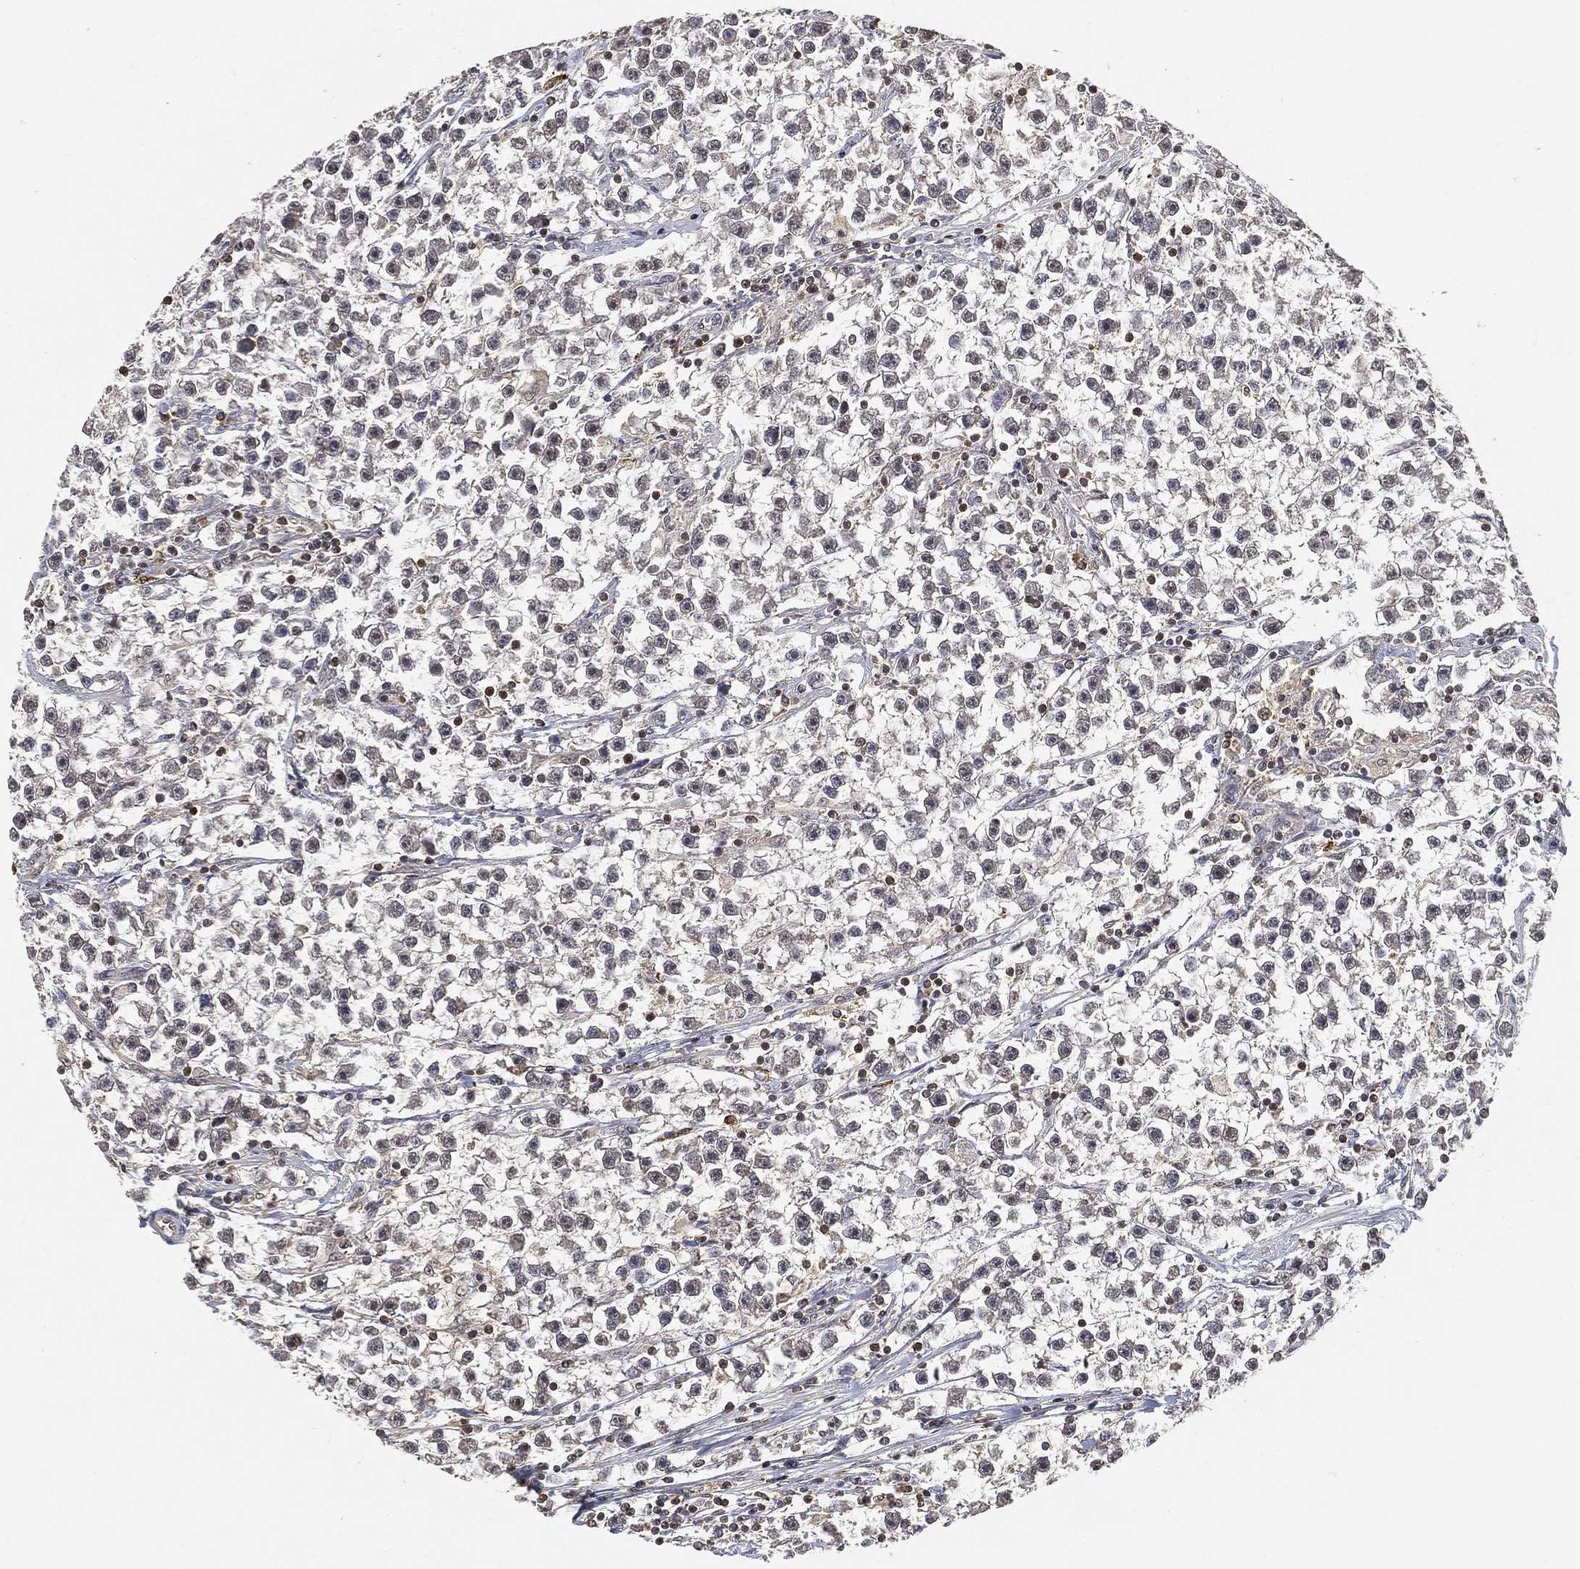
{"staining": {"intensity": "negative", "quantity": "none", "location": "none"}, "tissue": "testis cancer", "cell_type": "Tumor cells", "image_type": "cancer", "snomed": [{"axis": "morphology", "description": "Seminoma, NOS"}, {"axis": "topography", "description": "Testis"}], "caption": "A photomicrograph of human testis seminoma is negative for staining in tumor cells.", "gene": "WDR26", "patient": {"sex": "male", "age": 59}}